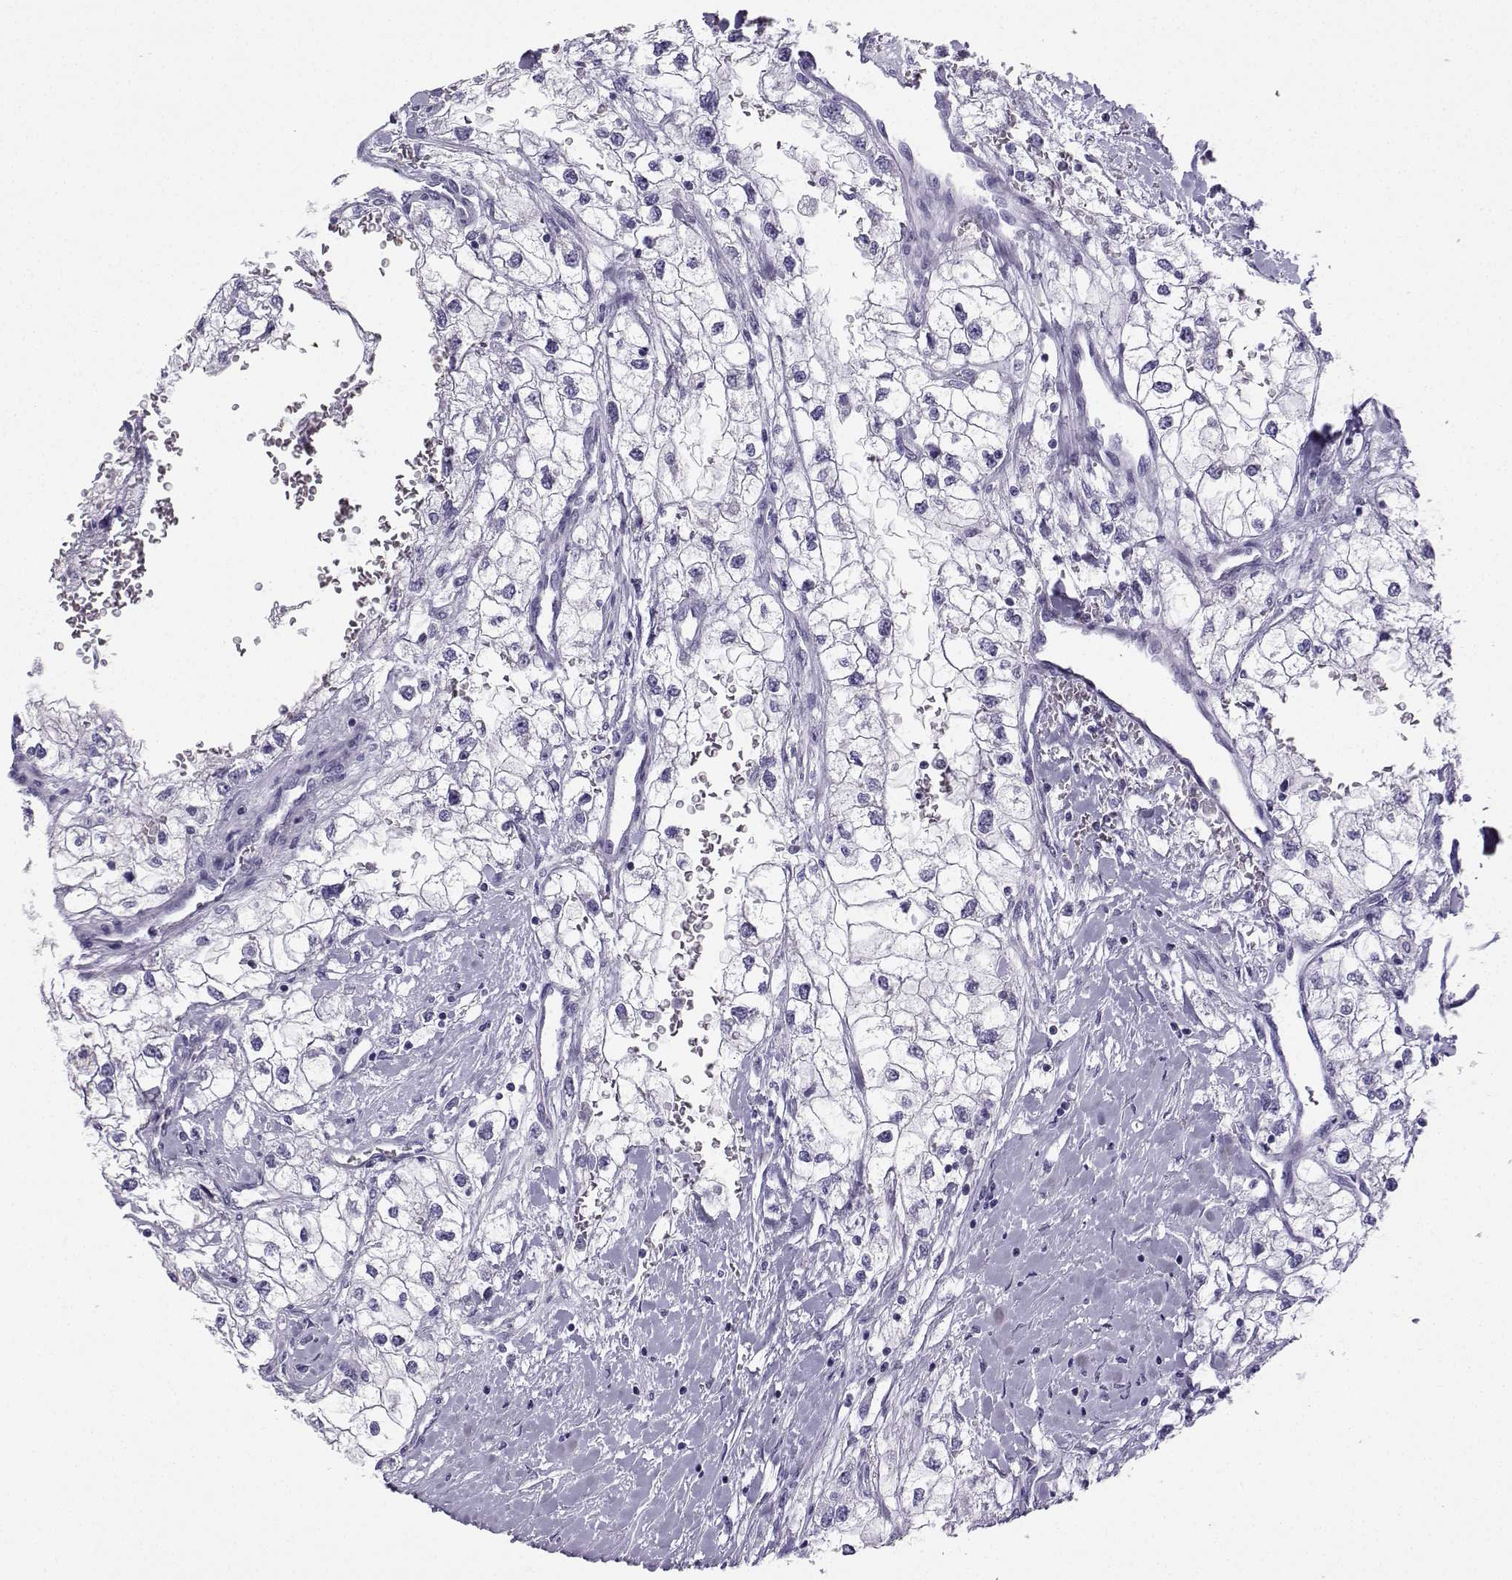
{"staining": {"intensity": "negative", "quantity": "none", "location": "none"}, "tissue": "renal cancer", "cell_type": "Tumor cells", "image_type": "cancer", "snomed": [{"axis": "morphology", "description": "Adenocarcinoma, NOS"}, {"axis": "topography", "description": "Kidney"}], "caption": "A photomicrograph of human renal cancer (adenocarcinoma) is negative for staining in tumor cells.", "gene": "NEFL", "patient": {"sex": "male", "age": 59}}